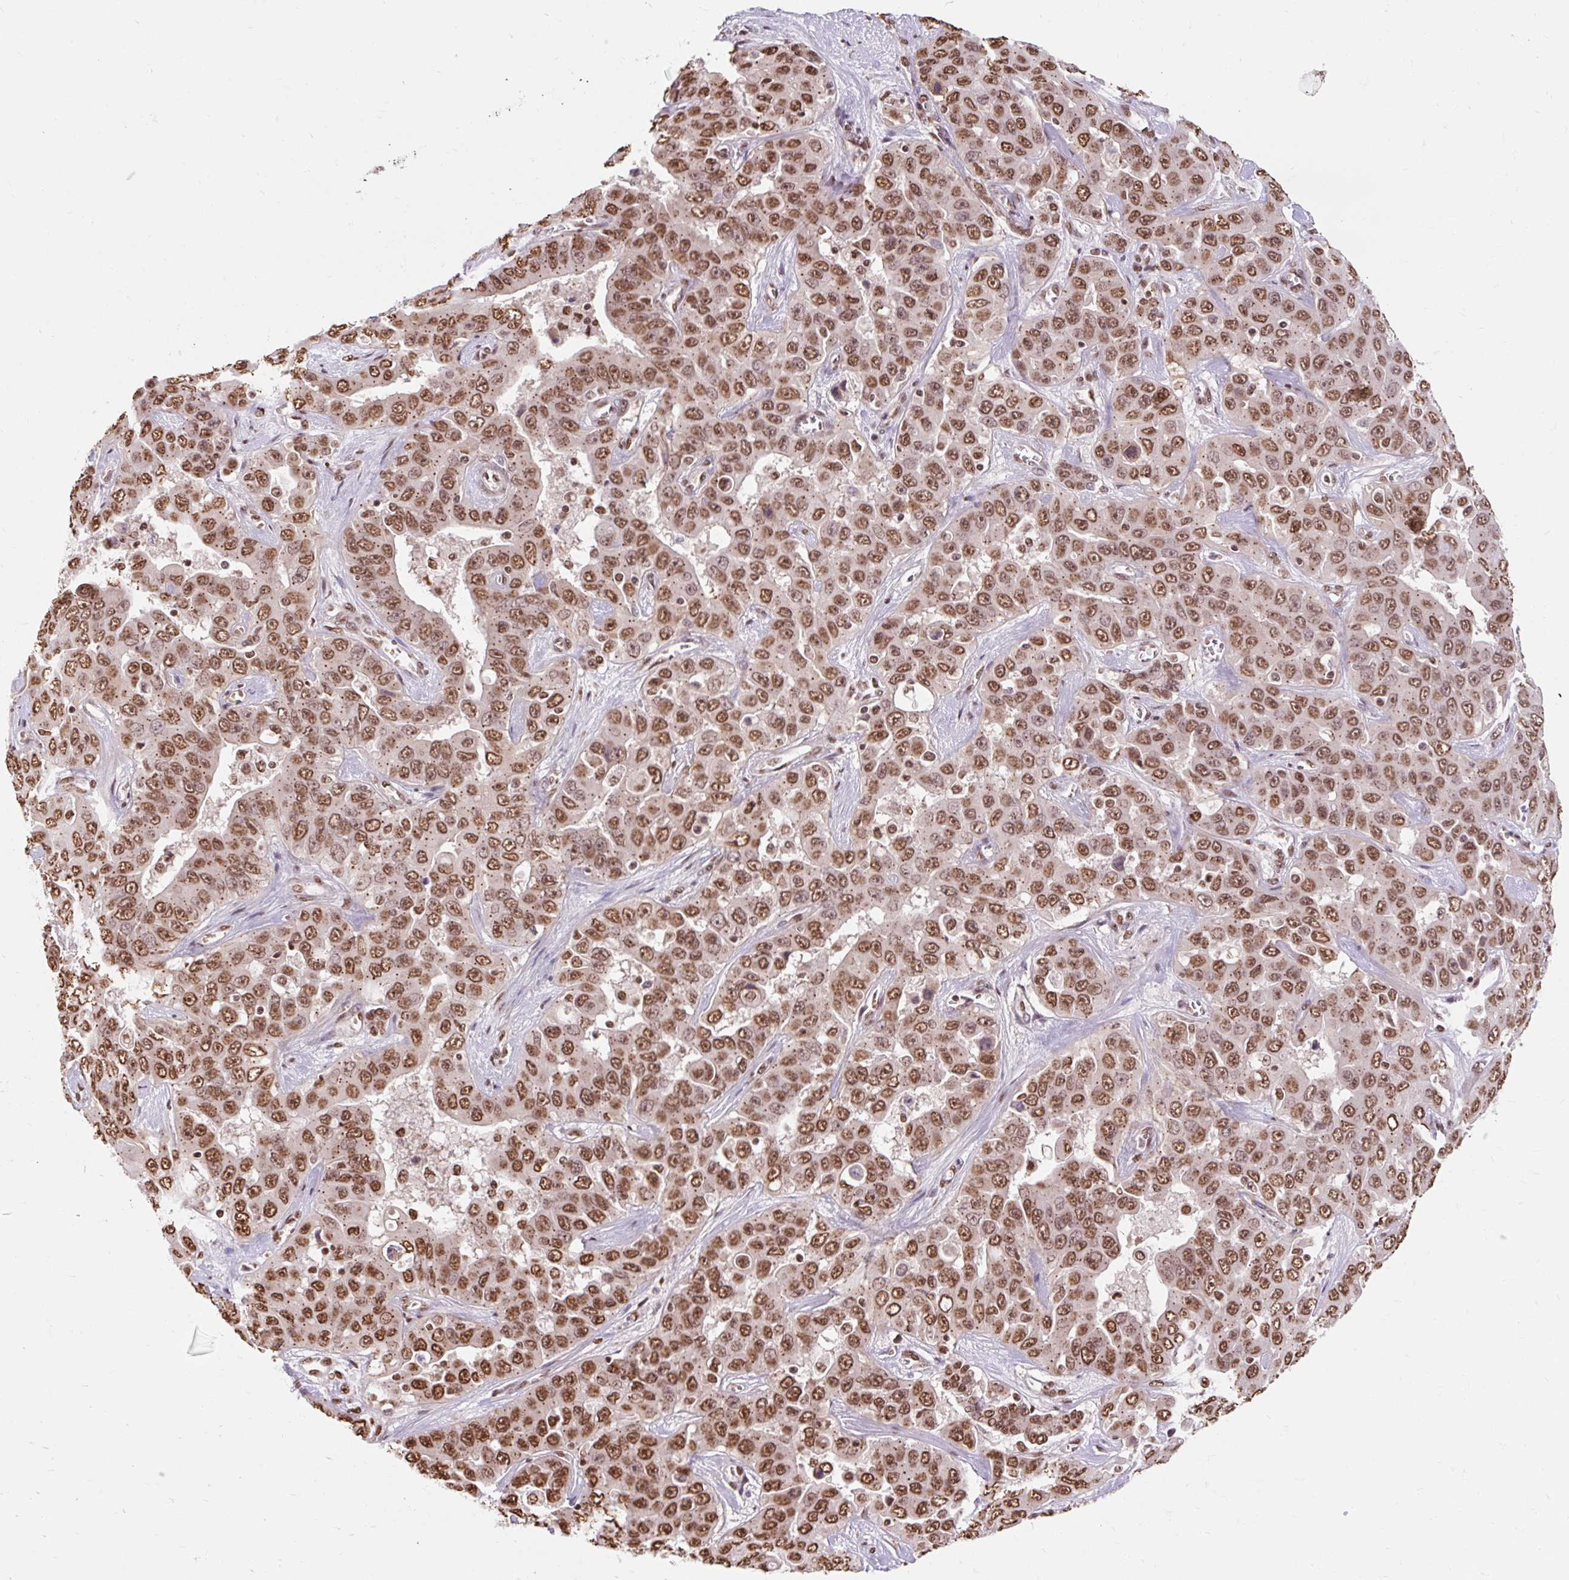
{"staining": {"intensity": "moderate", "quantity": ">75%", "location": "nuclear"}, "tissue": "liver cancer", "cell_type": "Tumor cells", "image_type": "cancer", "snomed": [{"axis": "morphology", "description": "Cholangiocarcinoma"}, {"axis": "topography", "description": "Liver"}], "caption": "High-magnification brightfield microscopy of liver cholangiocarcinoma stained with DAB (3,3'-diaminobenzidine) (brown) and counterstained with hematoxylin (blue). tumor cells exhibit moderate nuclear expression is seen in about>75% of cells.", "gene": "BICRA", "patient": {"sex": "female", "age": 52}}